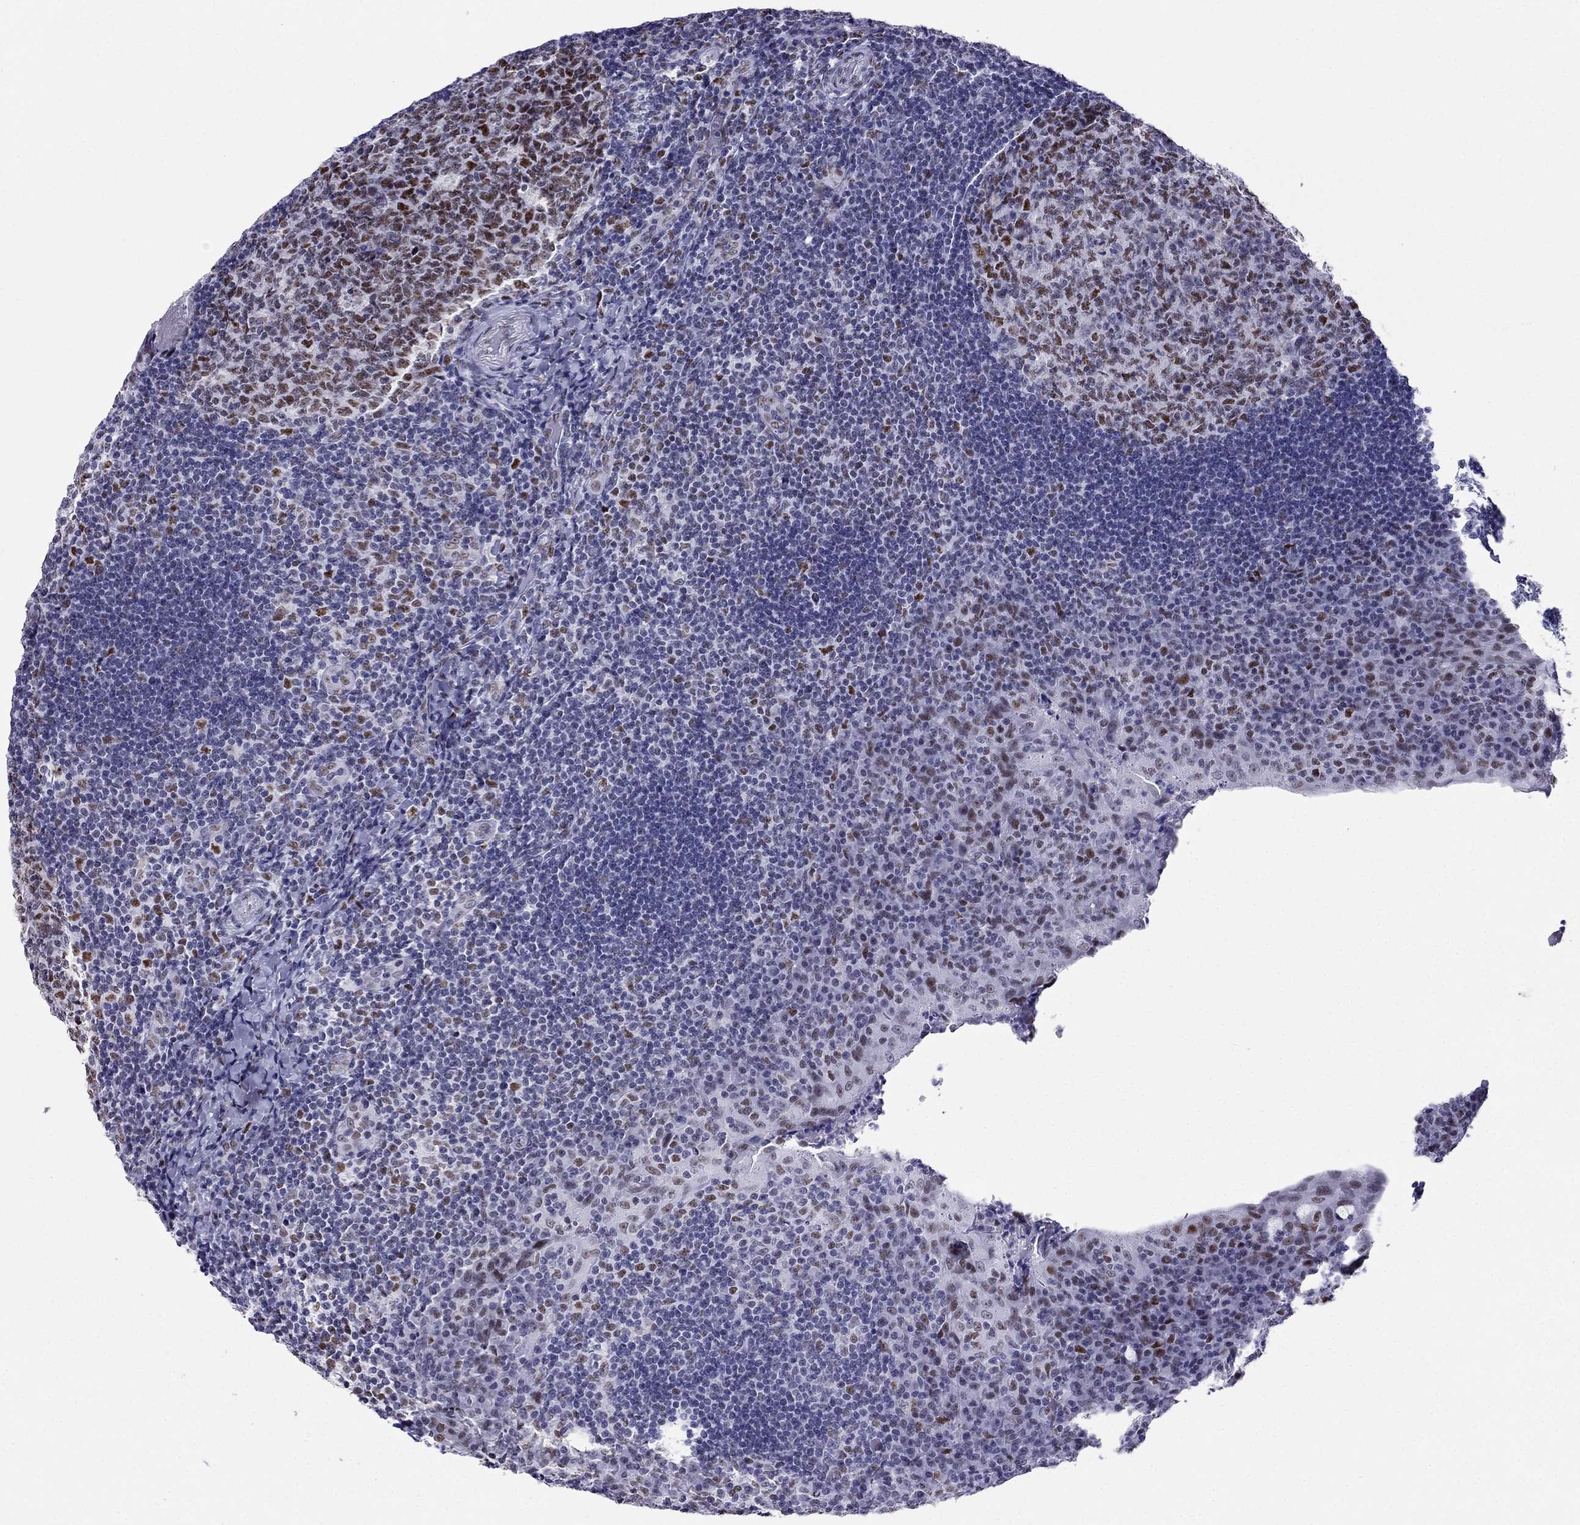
{"staining": {"intensity": "strong", "quantity": "25%-75%", "location": "nuclear"}, "tissue": "tonsil", "cell_type": "Germinal center cells", "image_type": "normal", "snomed": [{"axis": "morphology", "description": "Normal tissue, NOS"}, {"axis": "topography", "description": "Tonsil"}], "caption": "Immunohistochemical staining of benign tonsil demonstrates high levels of strong nuclear positivity in approximately 25%-75% of germinal center cells.", "gene": "PPM1G", "patient": {"sex": "male", "age": 17}}